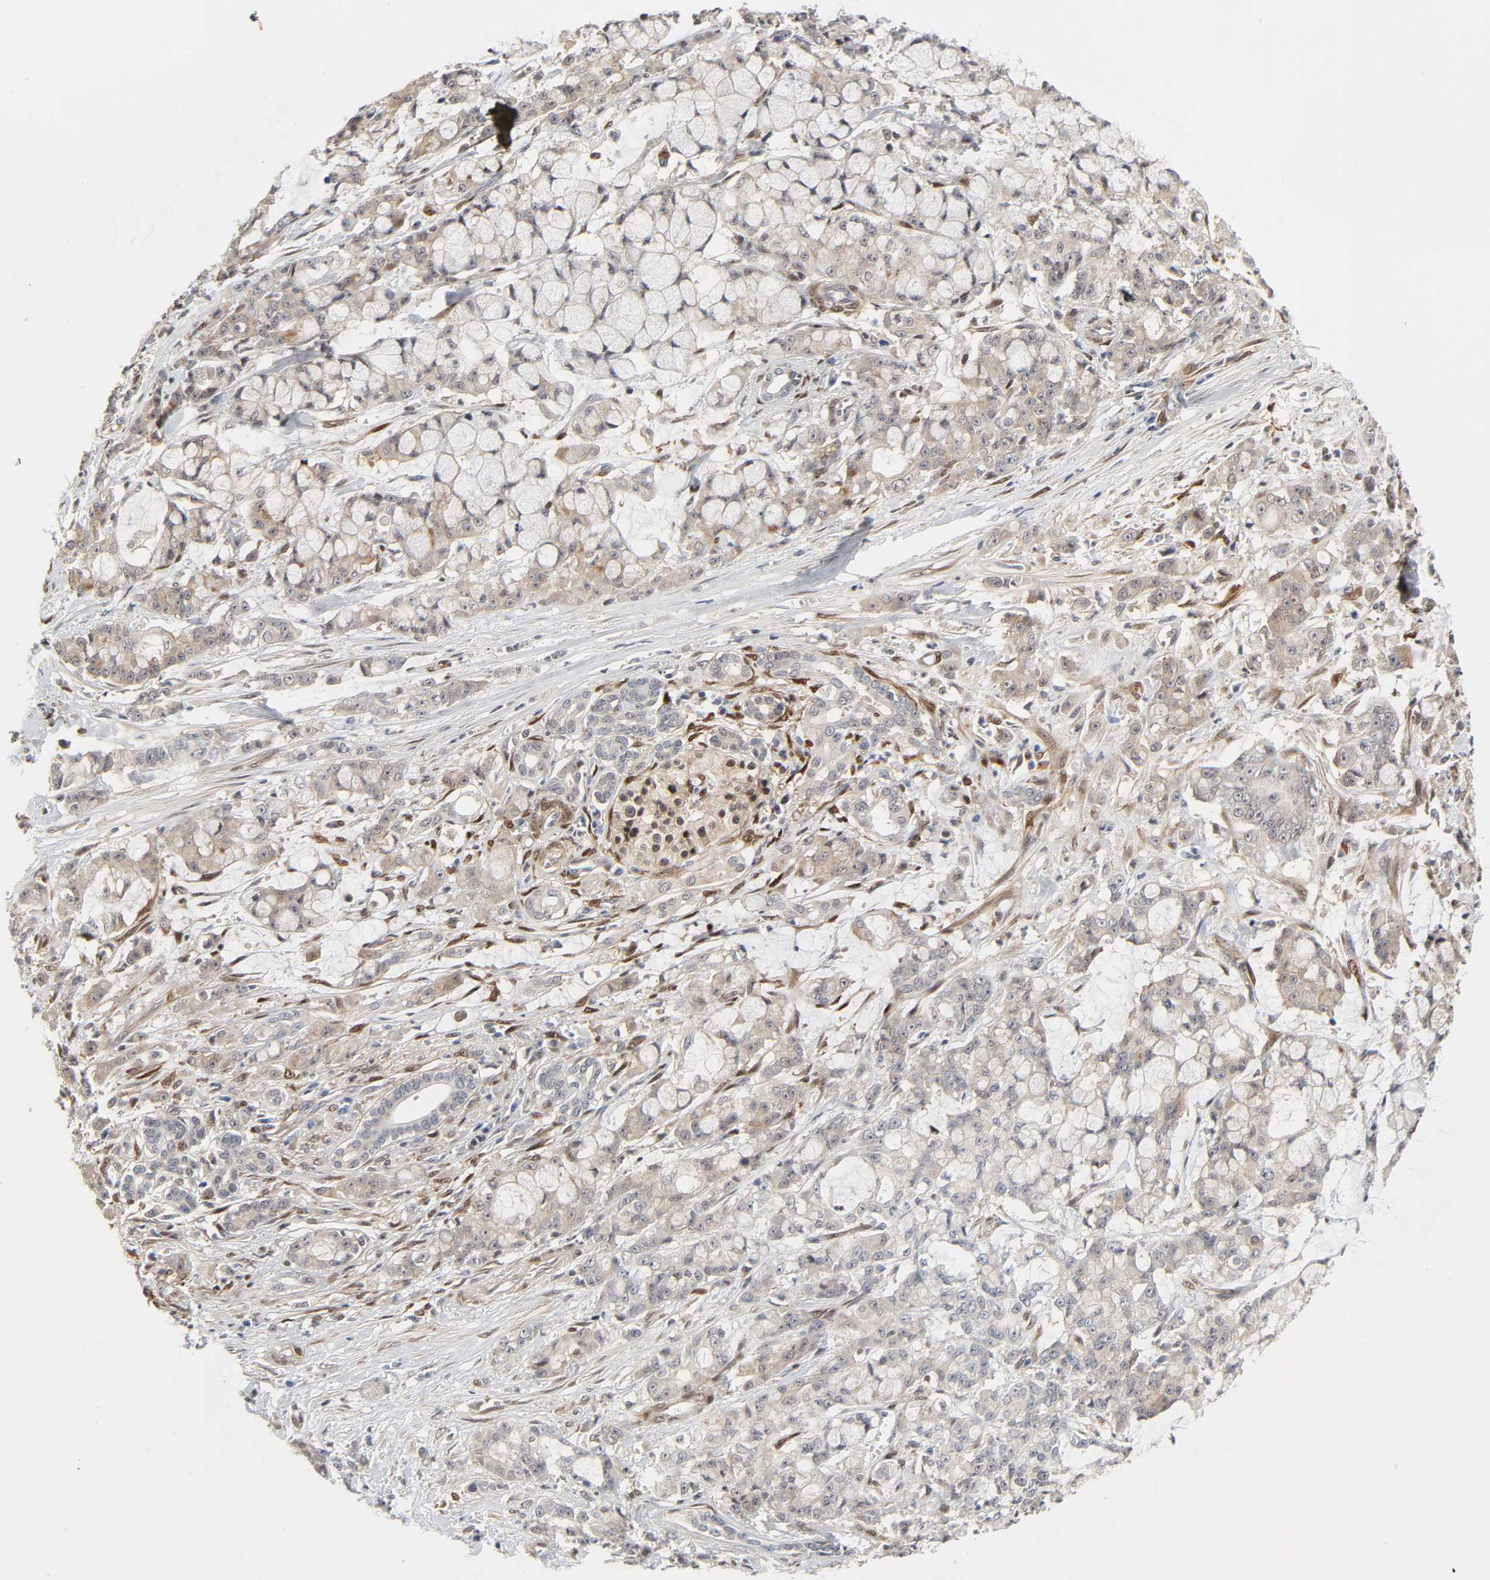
{"staining": {"intensity": "weak", "quantity": ">75%", "location": "cytoplasmic/membranous"}, "tissue": "pancreatic cancer", "cell_type": "Tumor cells", "image_type": "cancer", "snomed": [{"axis": "morphology", "description": "Adenocarcinoma, NOS"}, {"axis": "topography", "description": "Pancreas"}], "caption": "High-magnification brightfield microscopy of pancreatic adenocarcinoma stained with DAB (3,3'-diaminobenzidine) (brown) and counterstained with hematoxylin (blue). tumor cells exhibit weak cytoplasmic/membranous staining is identified in approximately>75% of cells.", "gene": "PTEN", "patient": {"sex": "female", "age": 73}}